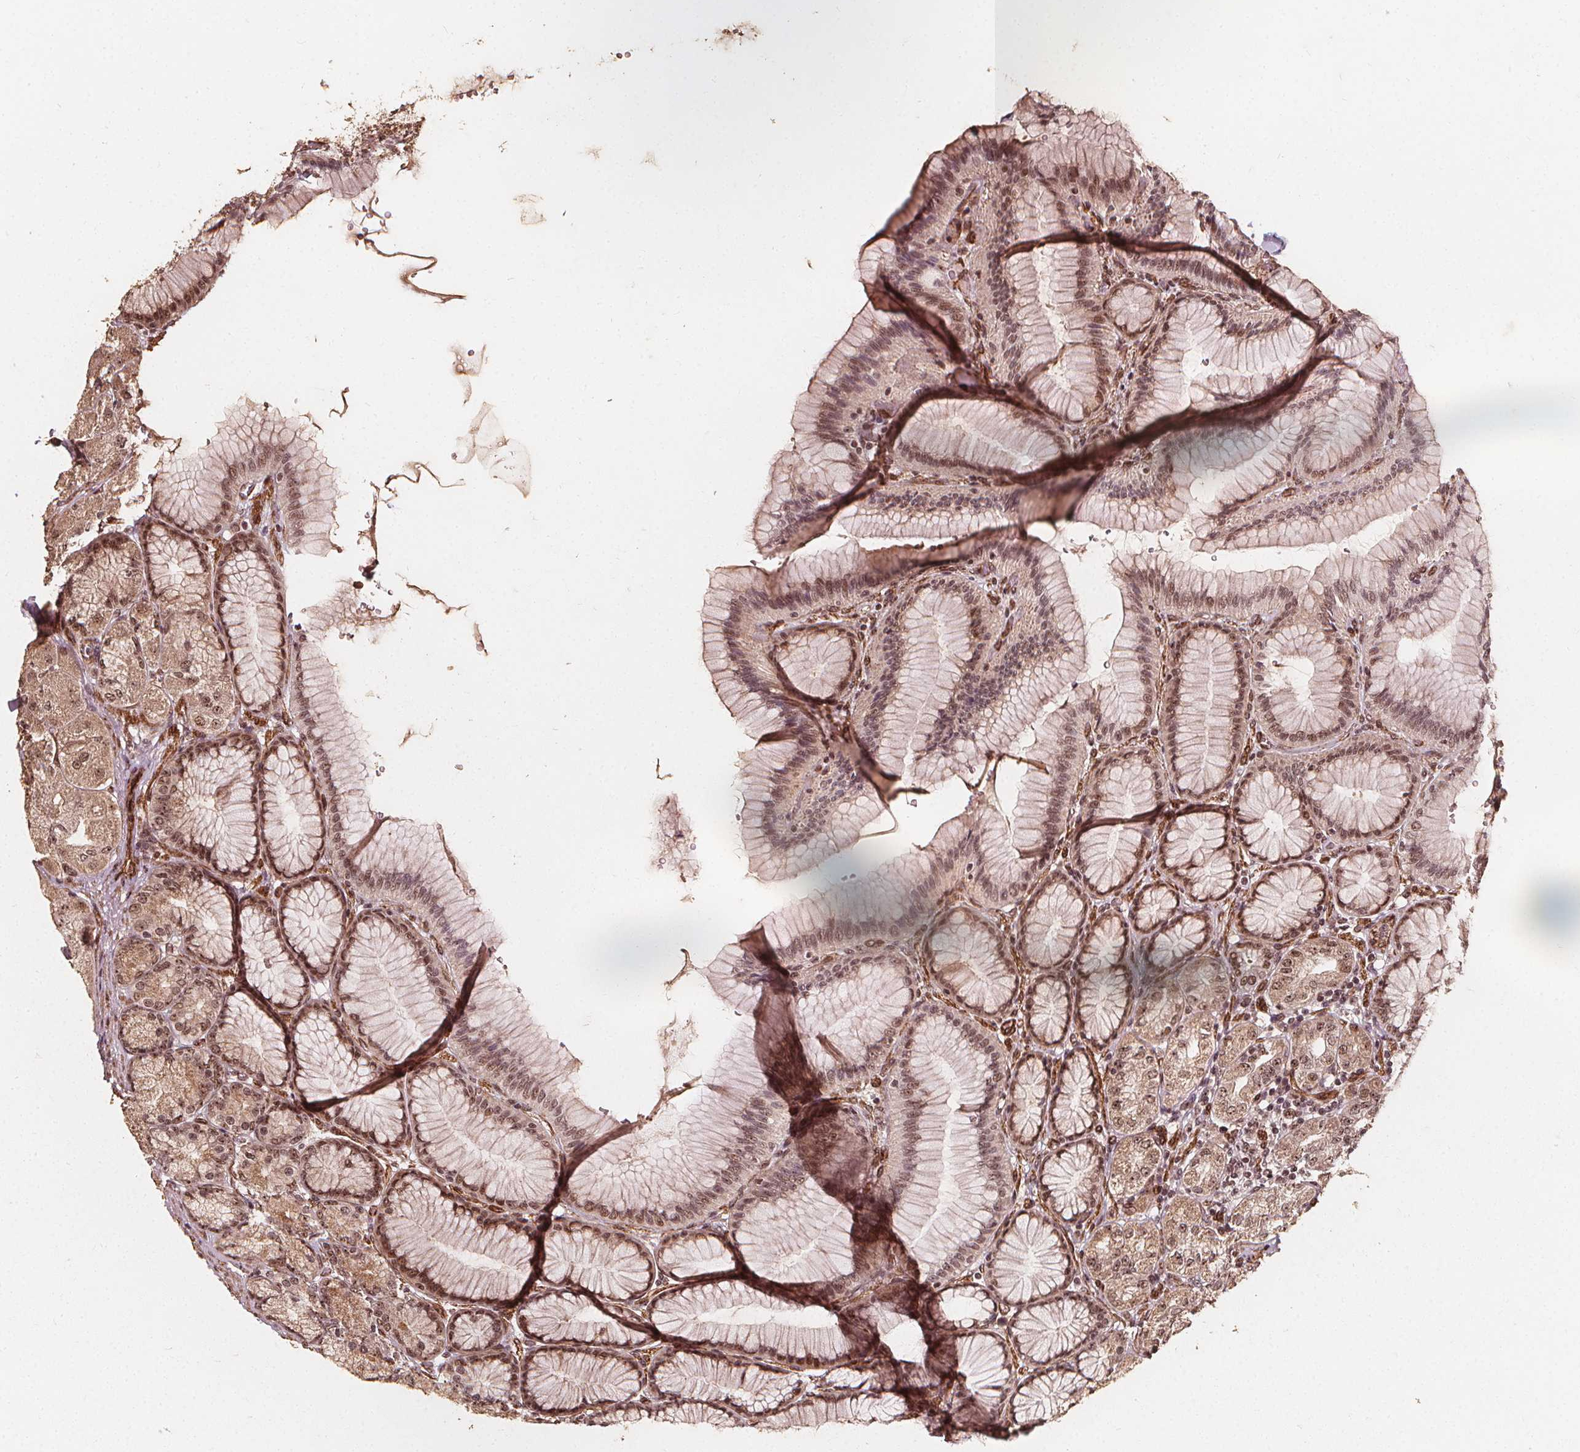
{"staining": {"intensity": "moderate", "quantity": ">75%", "location": "cytoplasmic/membranous,nuclear"}, "tissue": "stomach", "cell_type": "Glandular cells", "image_type": "normal", "snomed": [{"axis": "morphology", "description": "Normal tissue, NOS"}, {"axis": "morphology", "description": "Adenocarcinoma, NOS"}, {"axis": "morphology", "description": "Adenocarcinoma, High grade"}, {"axis": "topography", "description": "Stomach, upper"}, {"axis": "topography", "description": "Stomach"}], "caption": "Brown immunohistochemical staining in unremarkable stomach exhibits moderate cytoplasmic/membranous,nuclear staining in about >75% of glandular cells. The staining is performed using DAB (3,3'-diaminobenzidine) brown chromogen to label protein expression. The nuclei are counter-stained blue using hematoxylin.", "gene": "EXOSC9", "patient": {"sex": "female", "age": 65}}